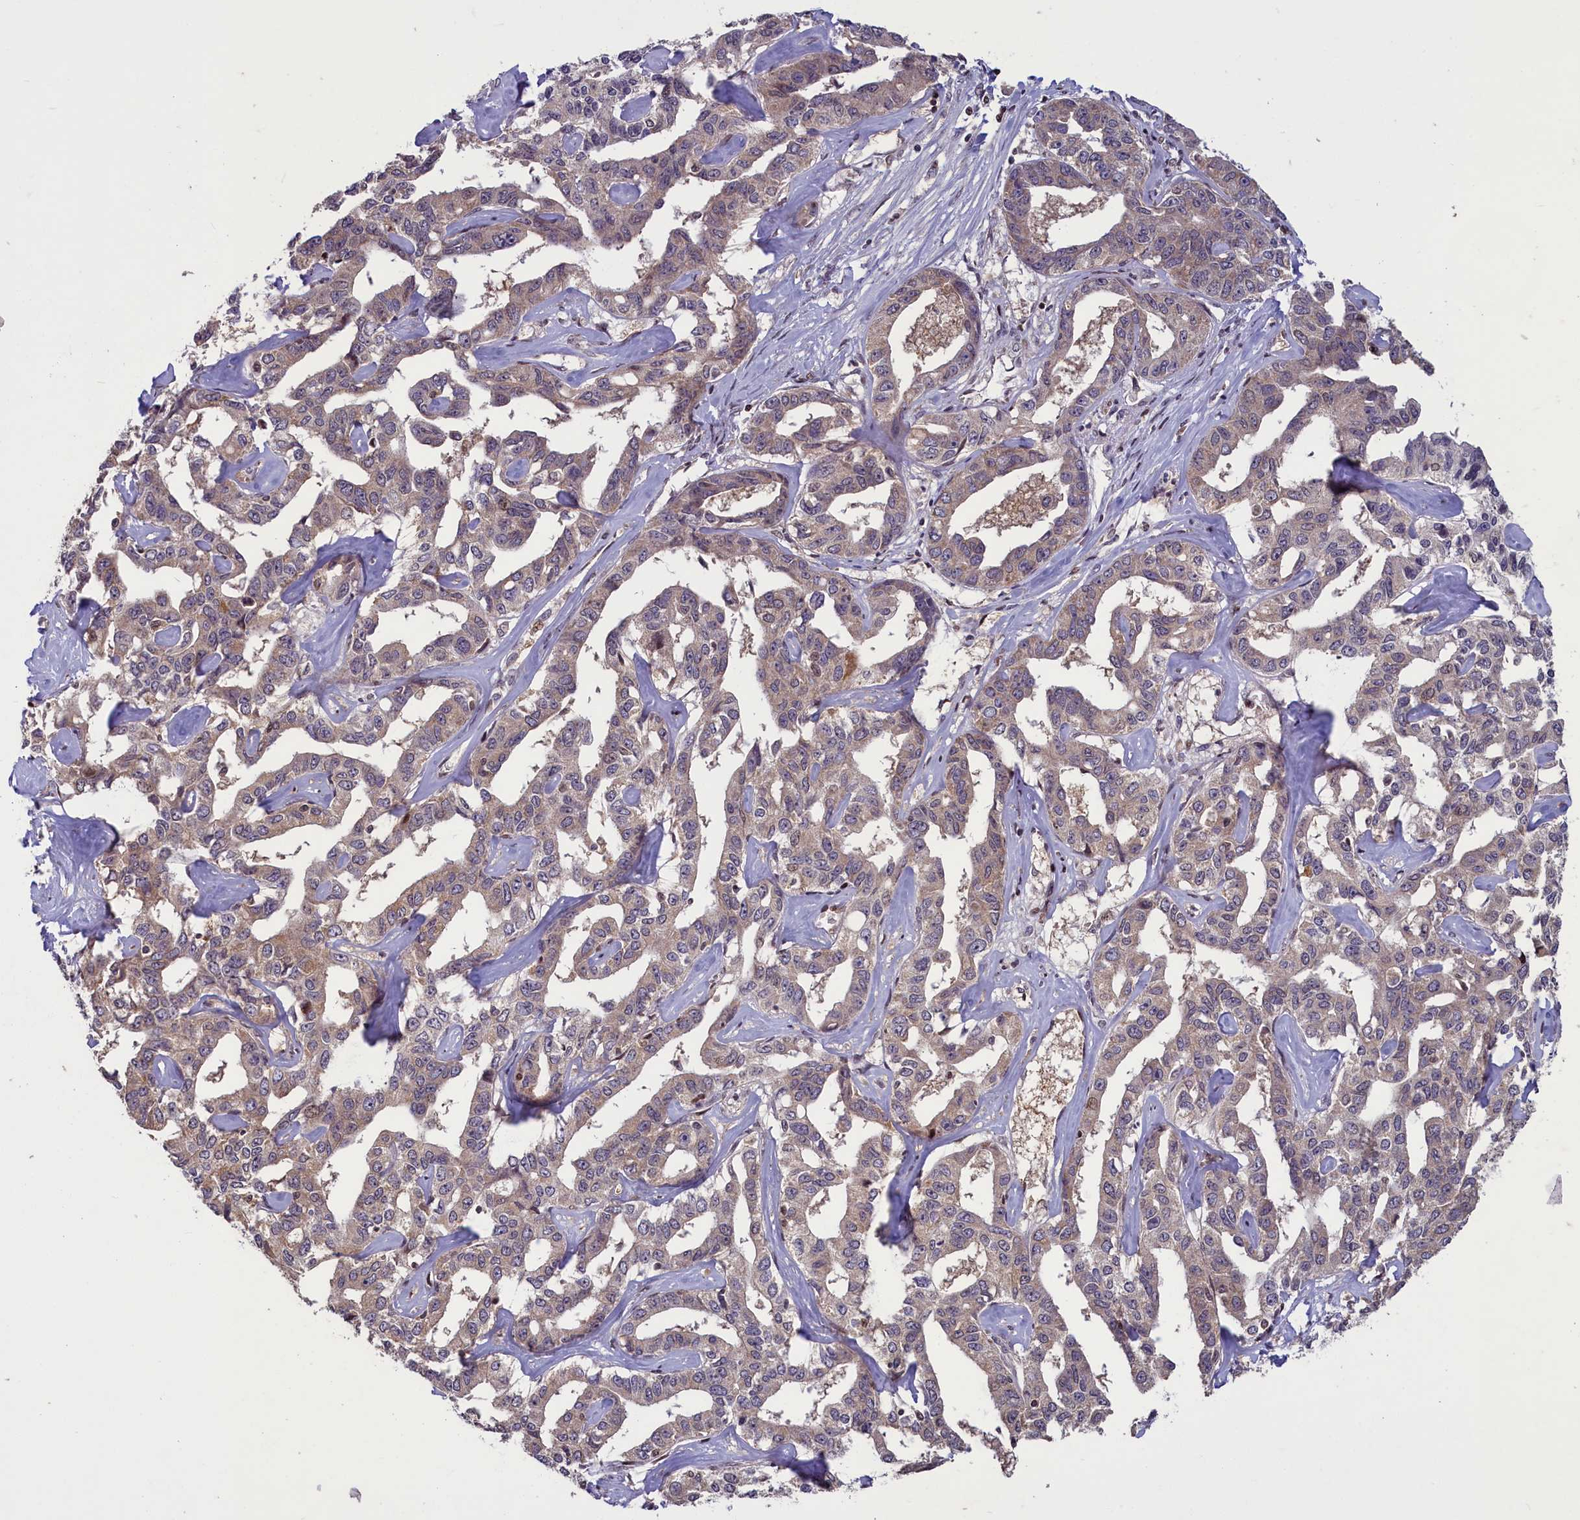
{"staining": {"intensity": "weak", "quantity": "25%-75%", "location": "cytoplasmic/membranous"}, "tissue": "liver cancer", "cell_type": "Tumor cells", "image_type": "cancer", "snomed": [{"axis": "morphology", "description": "Cholangiocarcinoma"}, {"axis": "topography", "description": "Liver"}], "caption": "Liver cancer stained with a protein marker demonstrates weak staining in tumor cells.", "gene": "NUBP1", "patient": {"sex": "male", "age": 59}}